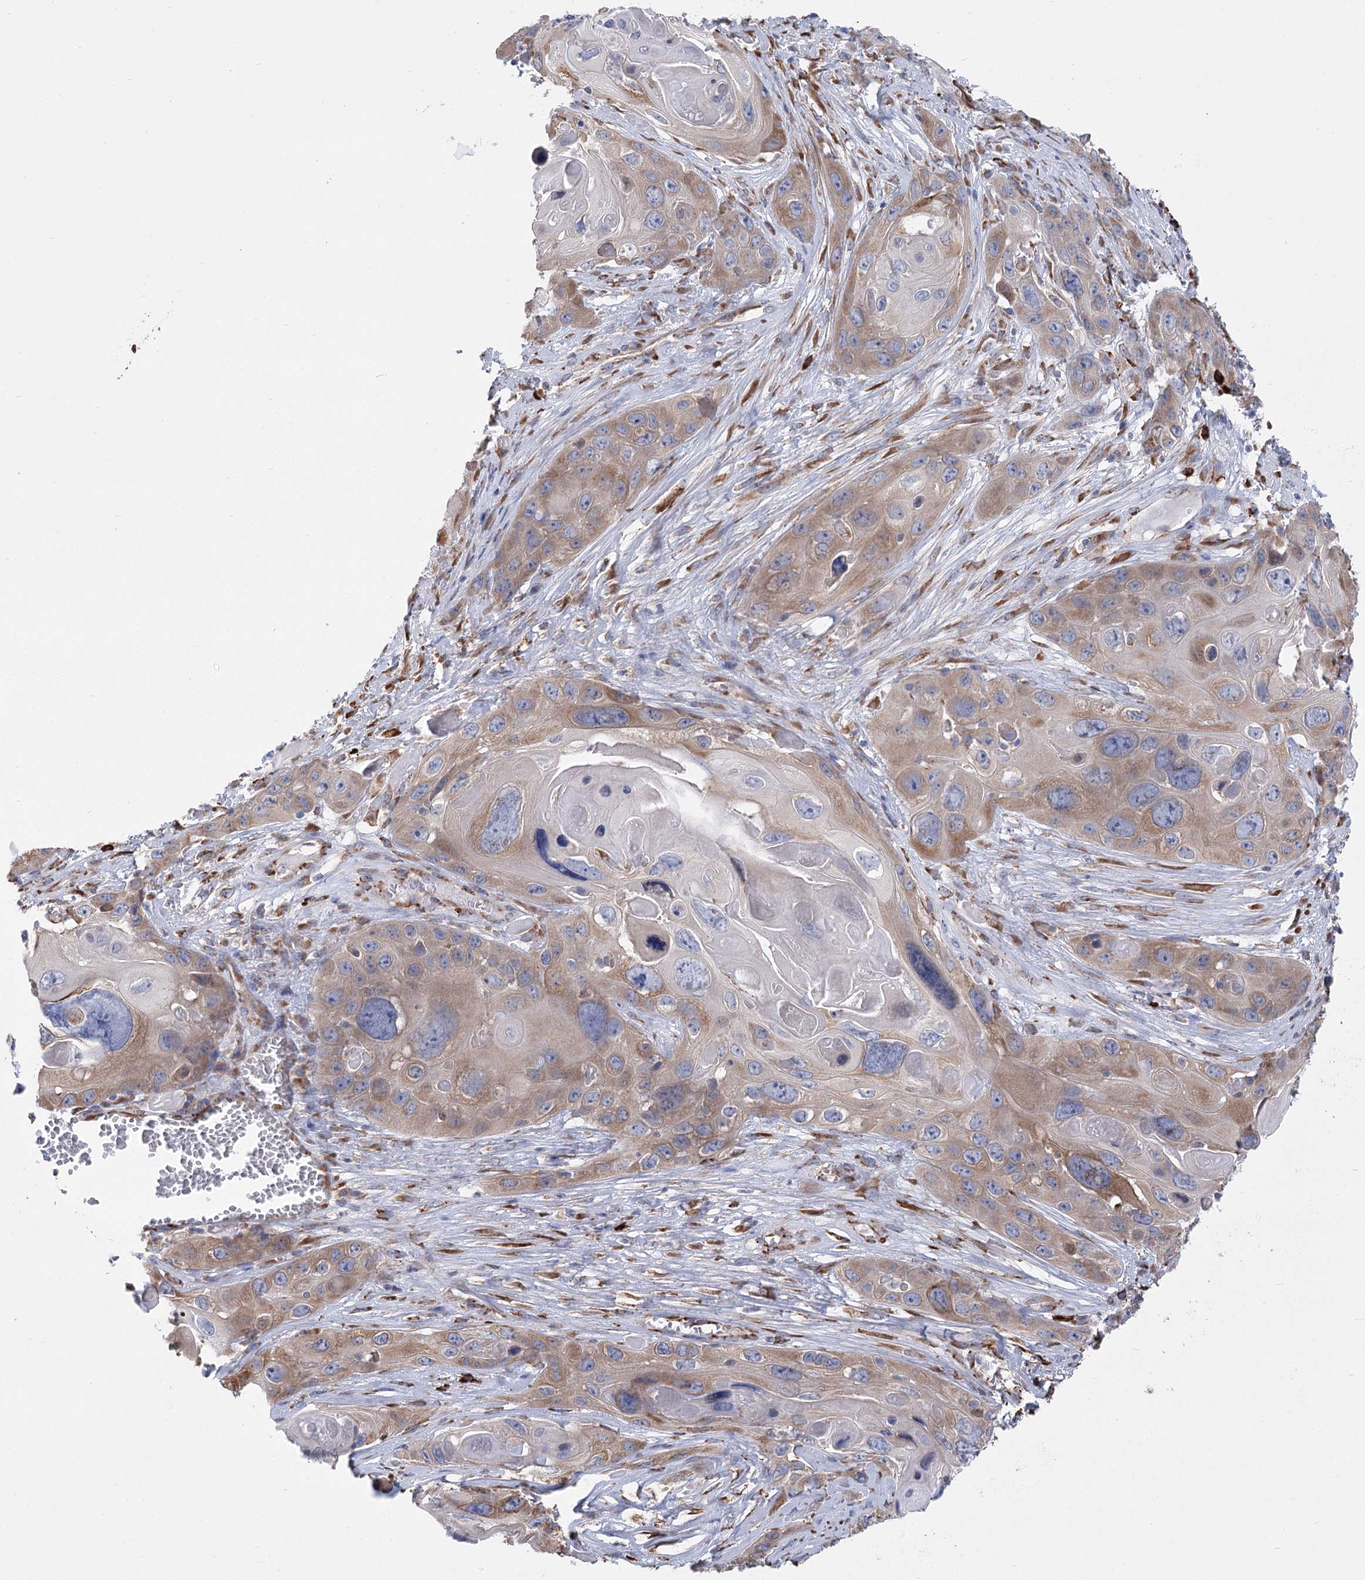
{"staining": {"intensity": "moderate", "quantity": ">75%", "location": "cytoplasmic/membranous"}, "tissue": "skin cancer", "cell_type": "Tumor cells", "image_type": "cancer", "snomed": [{"axis": "morphology", "description": "Squamous cell carcinoma, NOS"}, {"axis": "topography", "description": "Skin"}], "caption": "There is medium levels of moderate cytoplasmic/membranous positivity in tumor cells of squamous cell carcinoma (skin), as demonstrated by immunohistochemical staining (brown color).", "gene": "METTL24", "patient": {"sex": "male", "age": 55}}